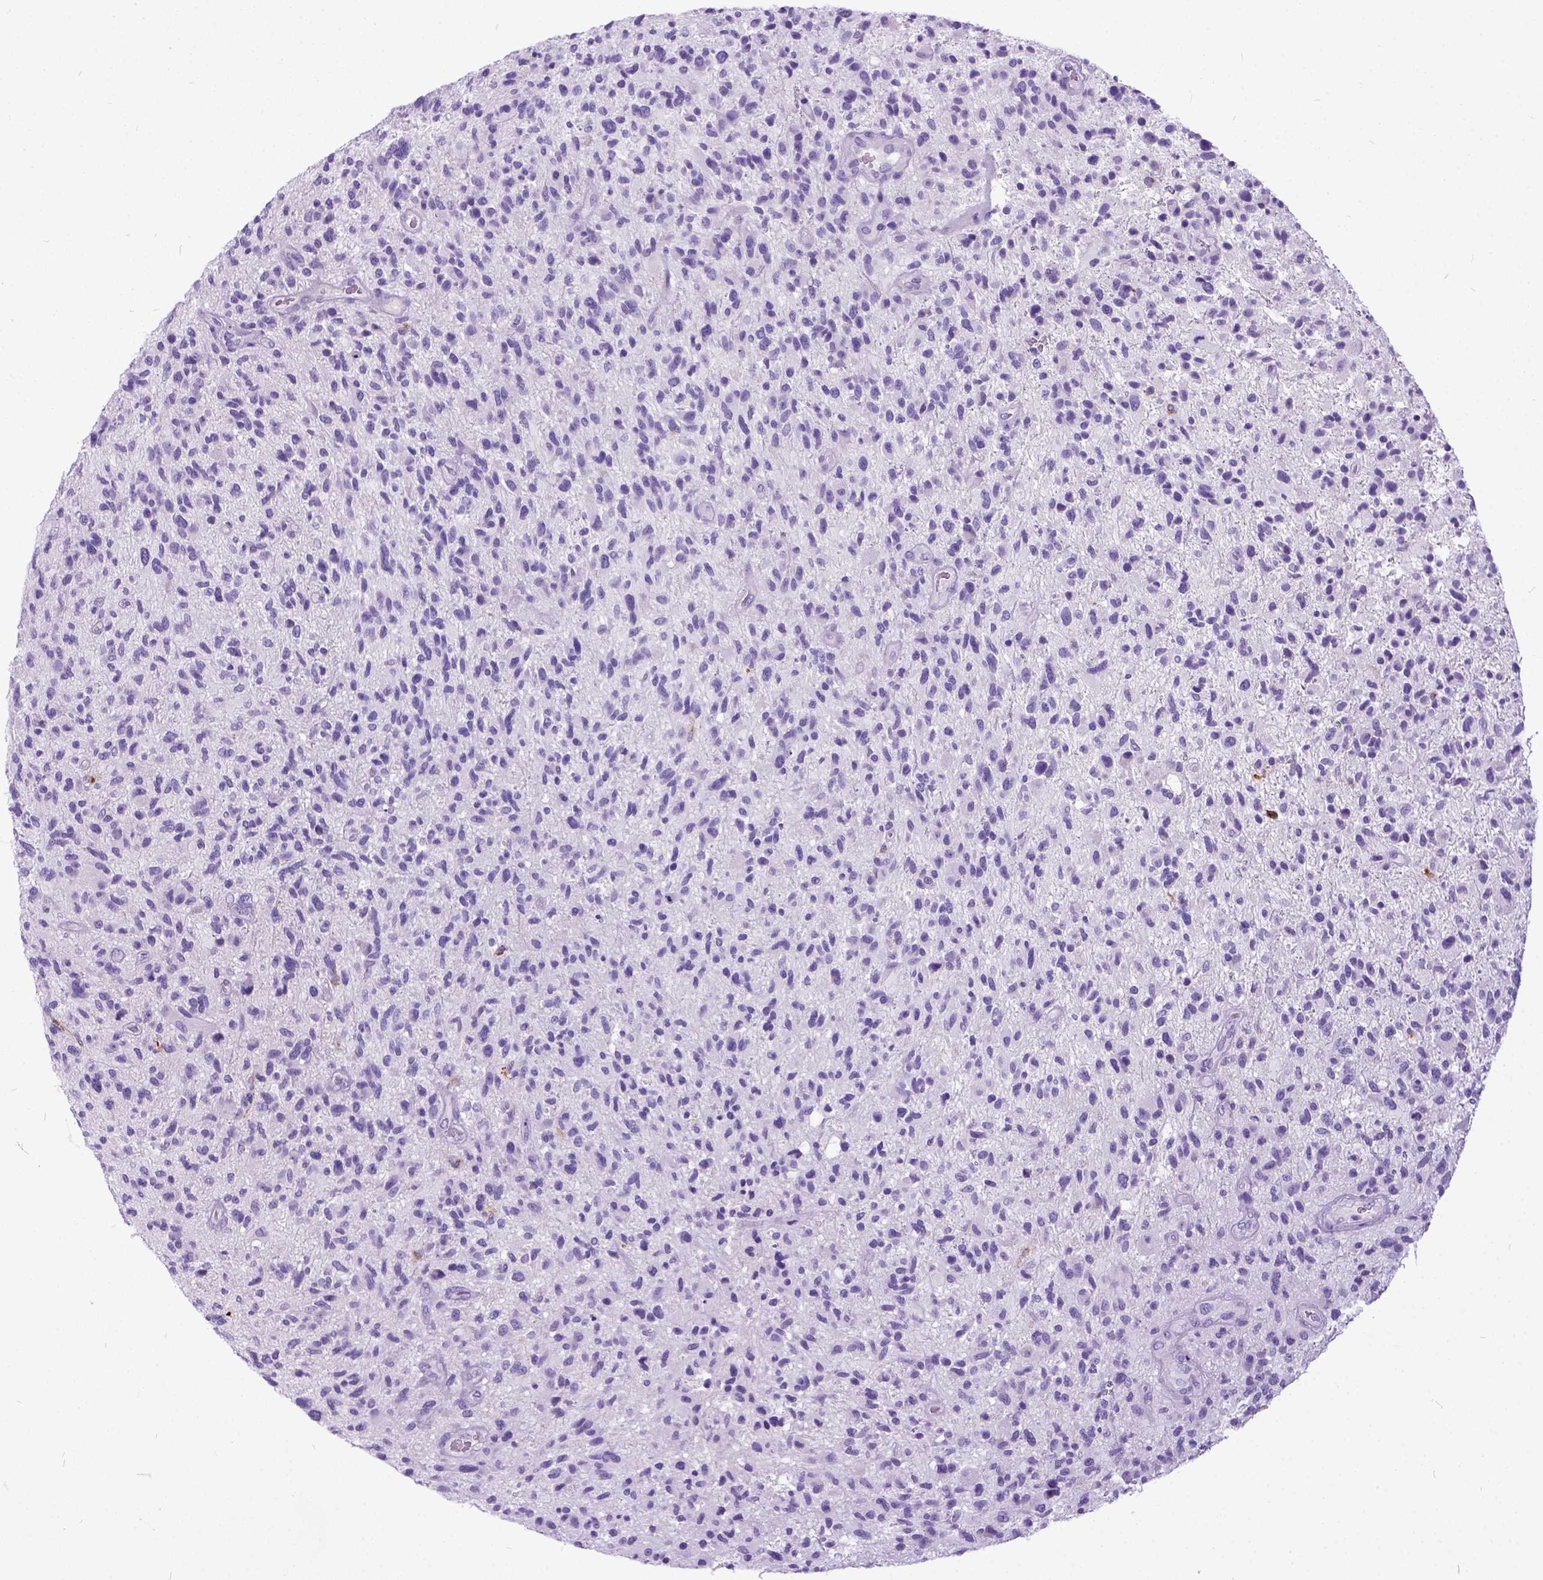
{"staining": {"intensity": "negative", "quantity": "none", "location": "none"}, "tissue": "glioma", "cell_type": "Tumor cells", "image_type": "cancer", "snomed": [{"axis": "morphology", "description": "Glioma, malignant, High grade"}, {"axis": "topography", "description": "Brain"}], "caption": "The photomicrograph displays no significant staining in tumor cells of glioma. (Immunohistochemistry (ihc), brightfield microscopy, high magnification).", "gene": "IGF2", "patient": {"sex": "male", "age": 47}}